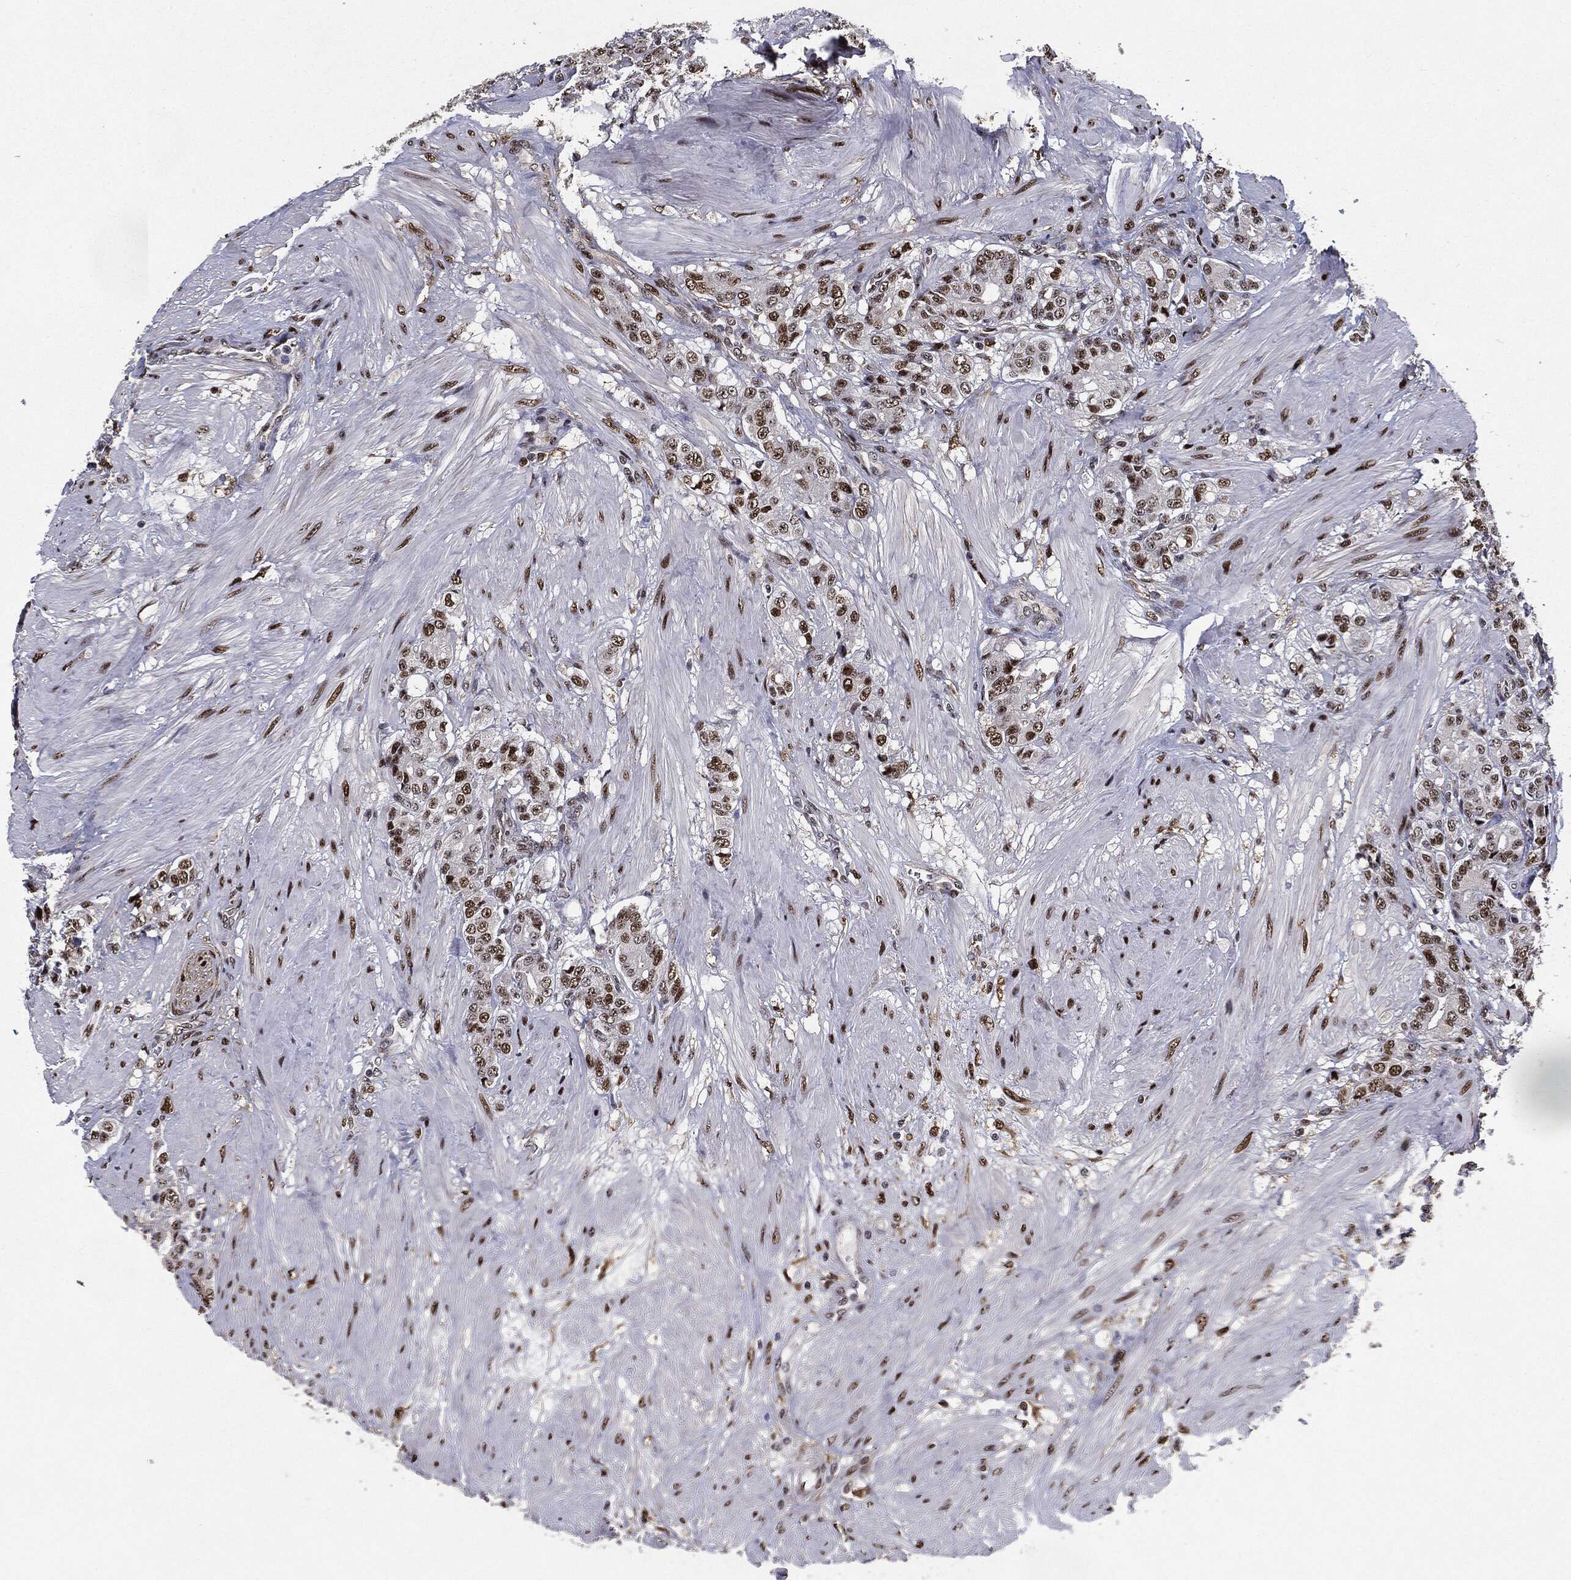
{"staining": {"intensity": "strong", "quantity": "<25%", "location": "nuclear"}, "tissue": "prostate cancer", "cell_type": "Tumor cells", "image_type": "cancer", "snomed": [{"axis": "morphology", "description": "Adenocarcinoma, NOS"}, {"axis": "topography", "description": "Prostate and seminal vesicle, NOS"}, {"axis": "topography", "description": "Prostate"}], "caption": "High-power microscopy captured an immunohistochemistry (IHC) image of prostate adenocarcinoma, revealing strong nuclear expression in about <25% of tumor cells.", "gene": "JUN", "patient": {"sex": "male", "age": 67}}